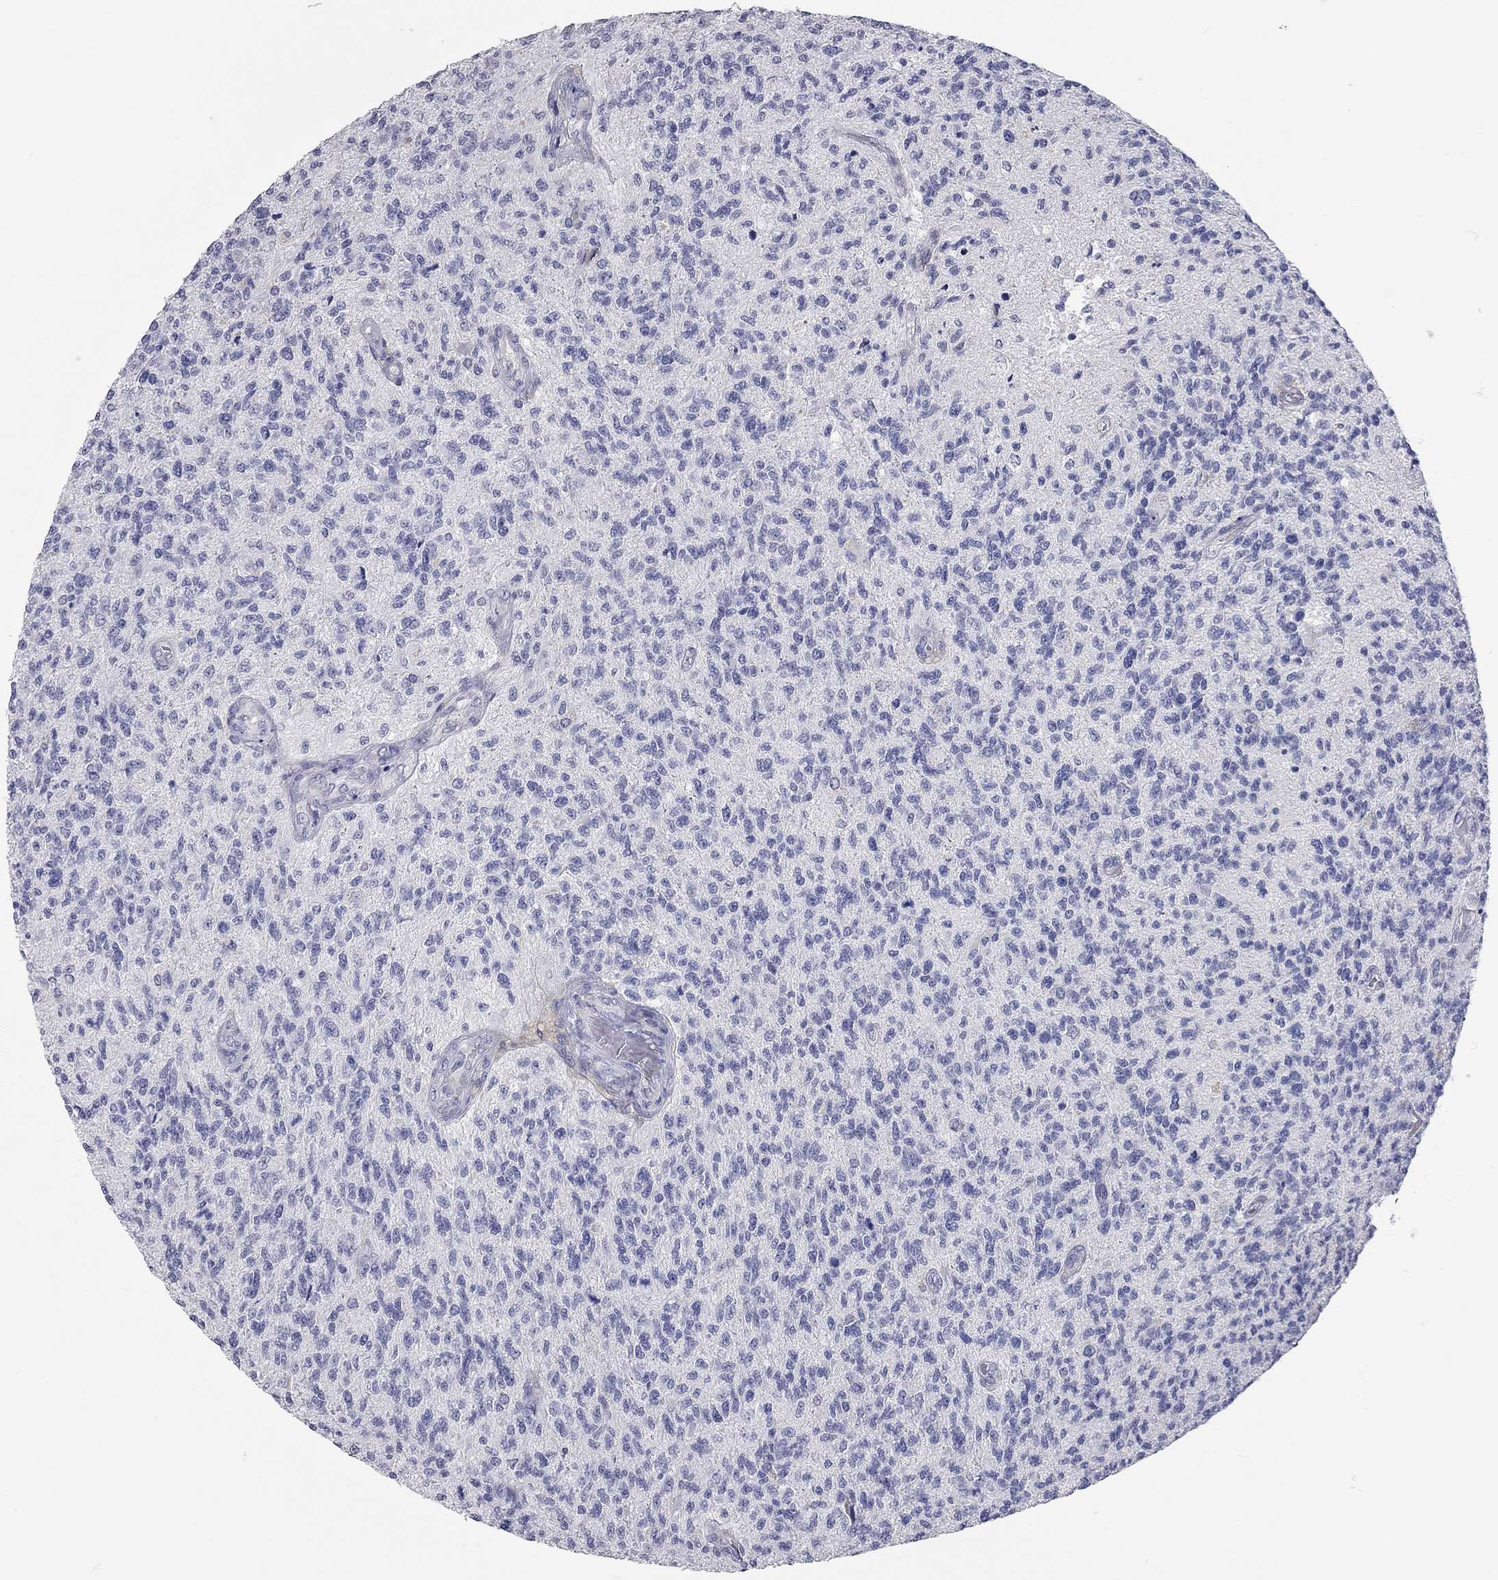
{"staining": {"intensity": "negative", "quantity": "none", "location": "none"}, "tissue": "glioma", "cell_type": "Tumor cells", "image_type": "cancer", "snomed": [{"axis": "morphology", "description": "Glioma, malignant, High grade"}, {"axis": "topography", "description": "Brain"}], "caption": "A micrograph of glioma stained for a protein reveals no brown staining in tumor cells. Nuclei are stained in blue.", "gene": "XAGE2", "patient": {"sex": "male", "age": 56}}